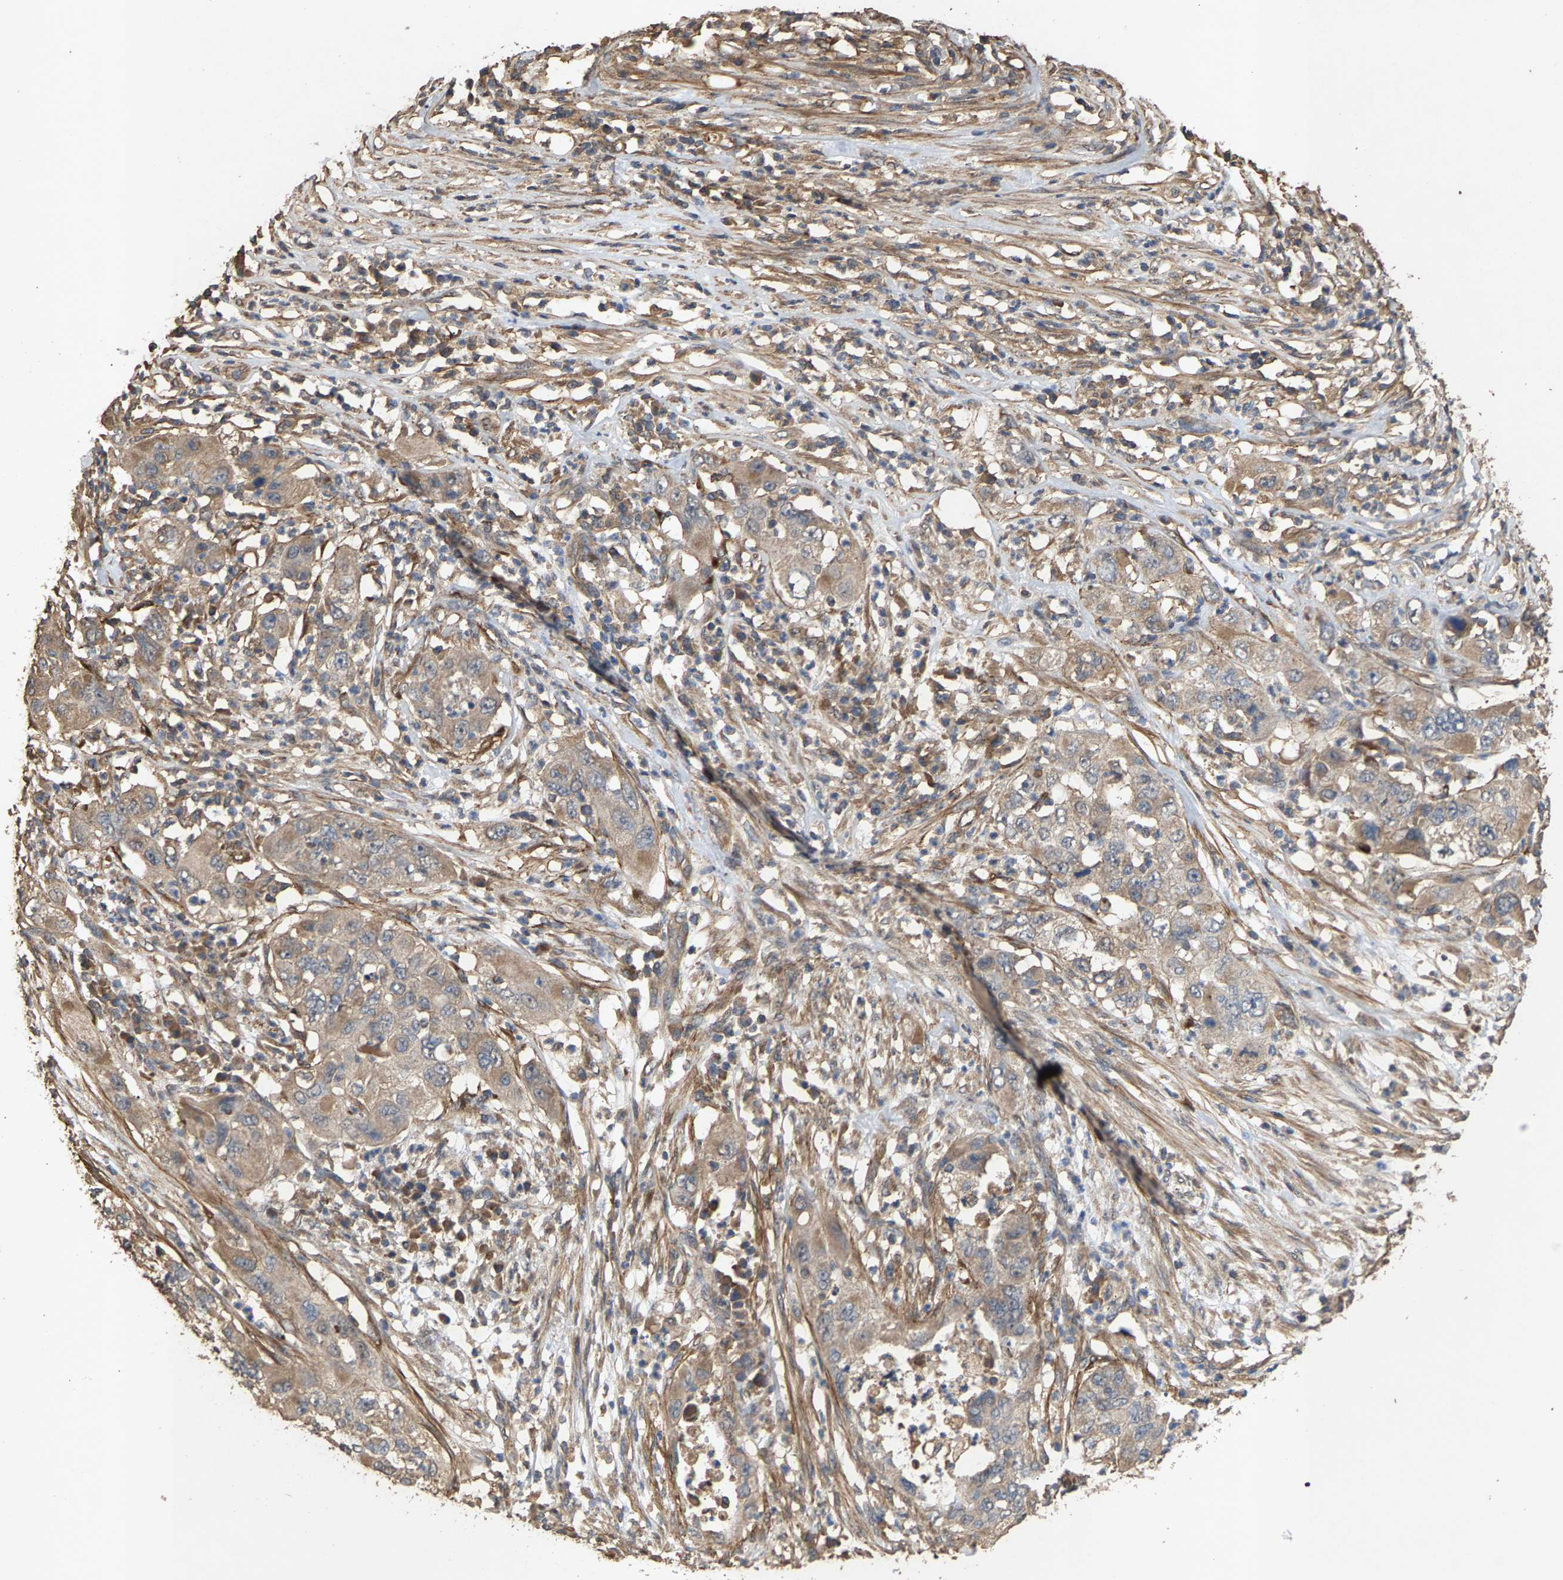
{"staining": {"intensity": "weak", "quantity": "<25%", "location": "cytoplasmic/membranous"}, "tissue": "pancreatic cancer", "cell_type": "Tumor cells", "image_type": "cancer", "snomed": [{"axis": "morphology", "description": "Adenocarcinoma, NOS"}, {"axis": "topography", "description": "Pancreas"}], "caption": "Tumor cells show no significant positivity in pancreatic cancer (adenocarcinoma).", "gene": "HTRA3", "patient": {"sex": "female", "age": 78}}